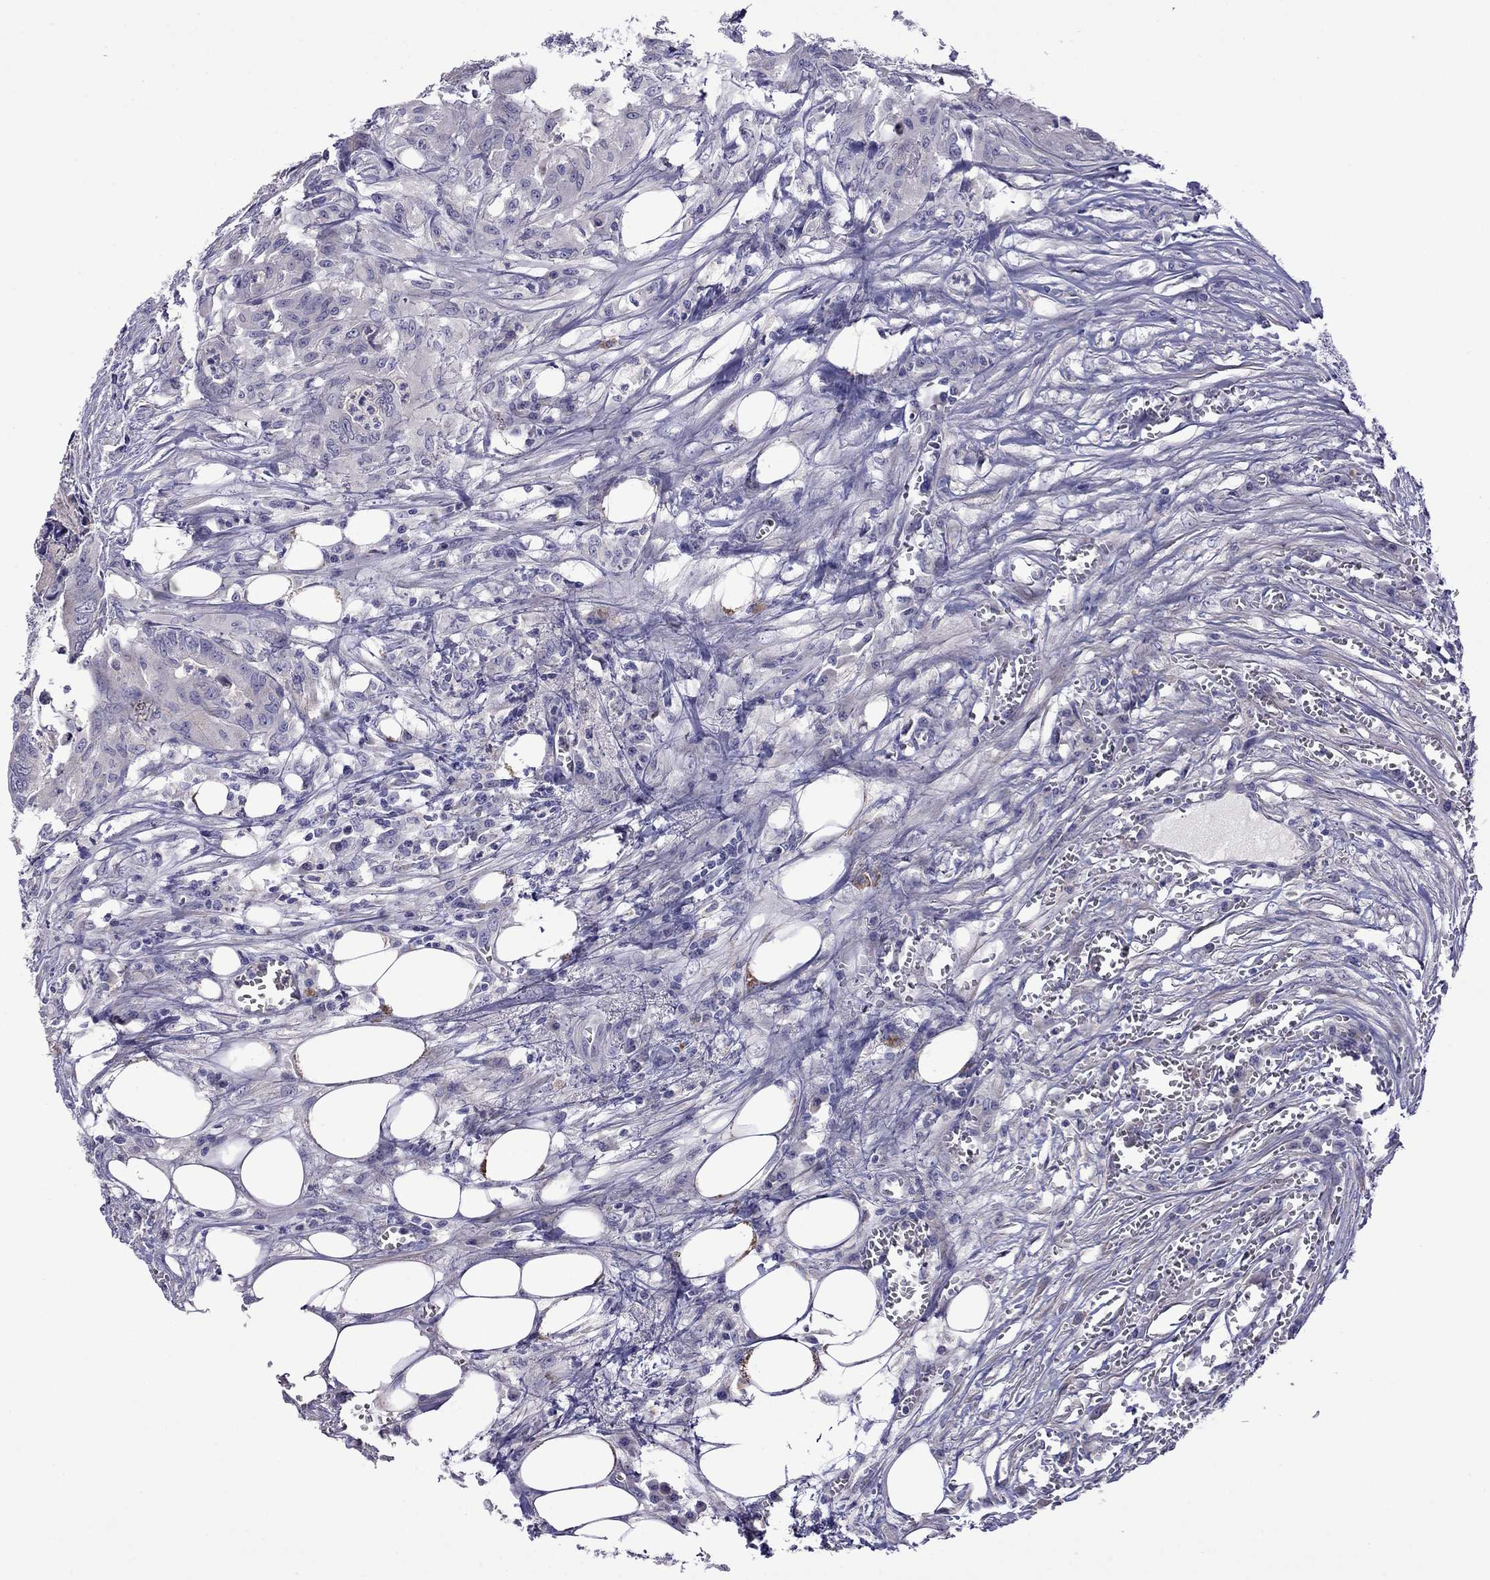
{"staining": {"intensity": "negative", "quantity": "none", "location": "none"}, "tissue": "colorectal cancer", "cell_type": "Tumor cells", "image_type": "cancer", "snomed": [{"axis": "morphology", "description": "Adenocarcinoma, NOS"}, {"axis": "topography", "description": "Colon"}], "caption": "High power microscopy micrograph of an immunohistochemistry micrograph of colorectal cancer (adenocarcinoma), revealing no significant expression in tumor cells.", "gene": "STAR", "patient": {"sex": "male", "age": 84}}